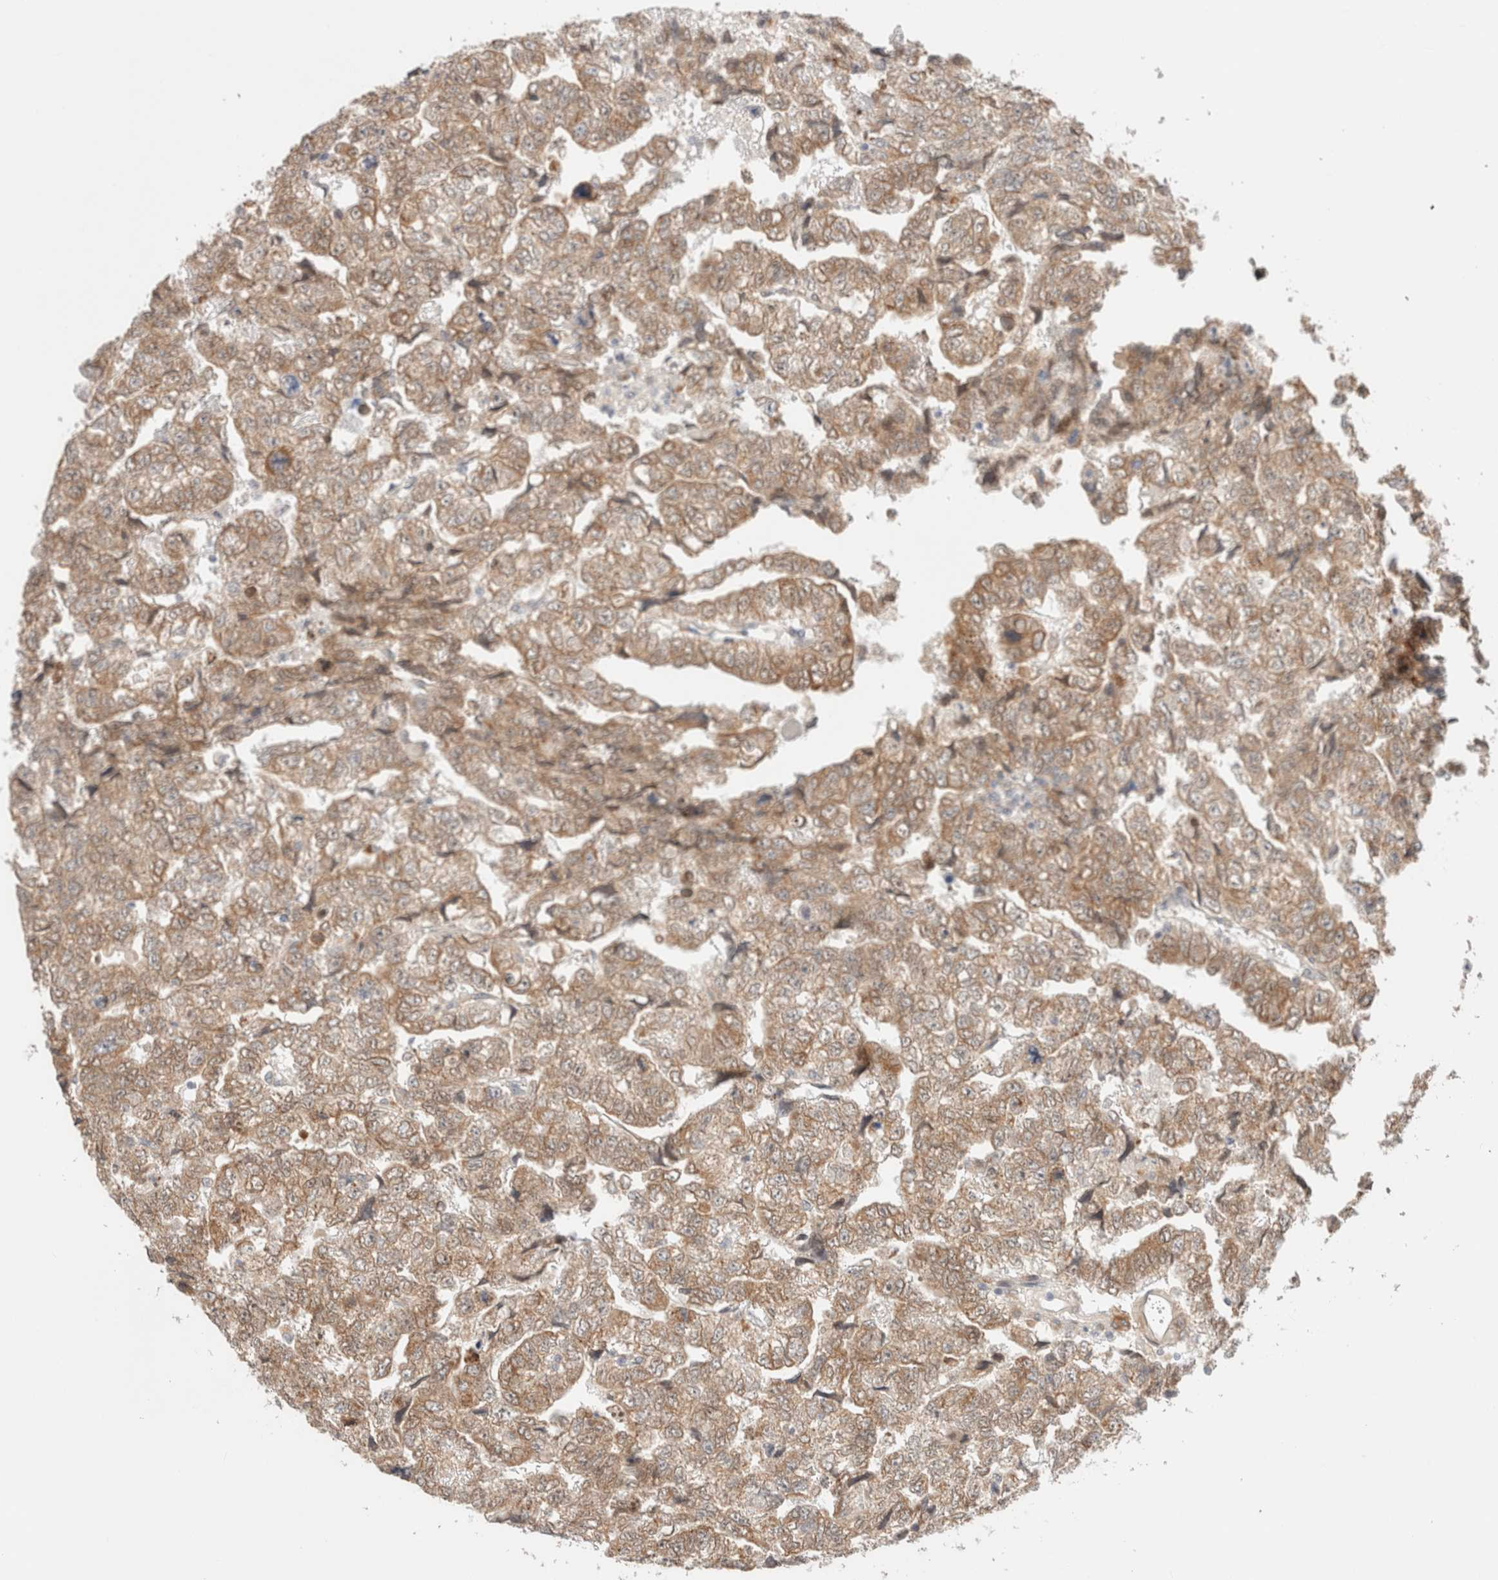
{"staining": {"intensity": "moderate", "quantity": ">75%", "location": "cytoplasmic/membranous"}, "tissue": "testis cancer", "cell_type": "Tumor cells", "image_type": "cancer", "snomed": [{"axis": "morphology", "description": "Carcinoma, Embryonal, NOS"}, {"axis": "topography", "description": "Testis"}], "caption": "Immunohistochemical staining of human testis cancer shows moderate cytoplasmic/membranous protein positivity in approximately >75% of tumor cells. (DAB = brown stain, brightfield microscopy at high magnification).", "gene": "RRP15", "patient": {"sex": "male", "age": 36}}